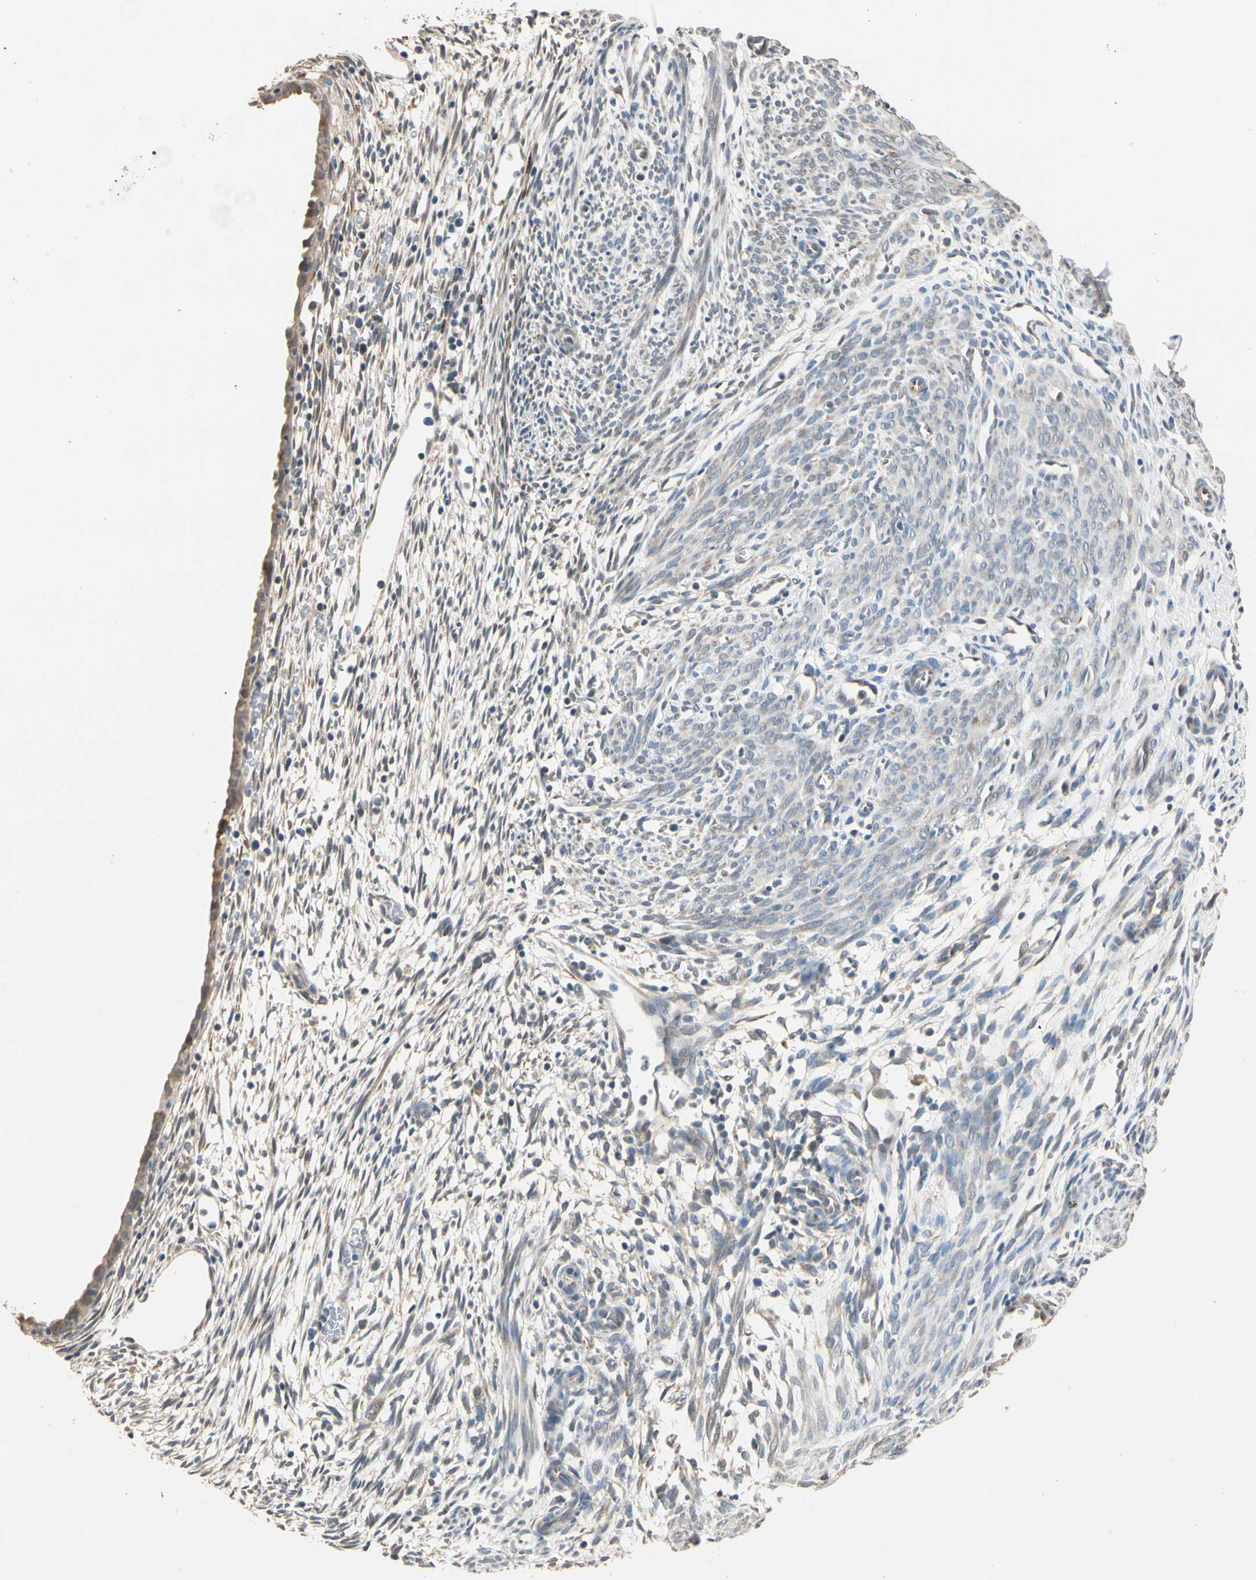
{"staining": {"intensity": "weak", "quantity": "25%-75%", "location": "cytoplasmic/membranous"}, "tissue": "endometrium", "cell_type": "Cells in endometrial stroma", "image_type": "normal", "snomed": [{"axis": "morphology", "description": "Normal tissue, NOS"}, {"axis": "morphology", "description": "Atrophy, NOS"}, {"axis": "topography", "description": "Uterus"}, {"axis": "topography", "description": "Endometrium"}], "caption": "A low amount of weak cytoplasmic/membranous staining is seen in about 25%-75% of cells in endometrial stroma in normal endometrium.", "gene": "TASOR", "patient": {"sex": "female", "age": 68}}